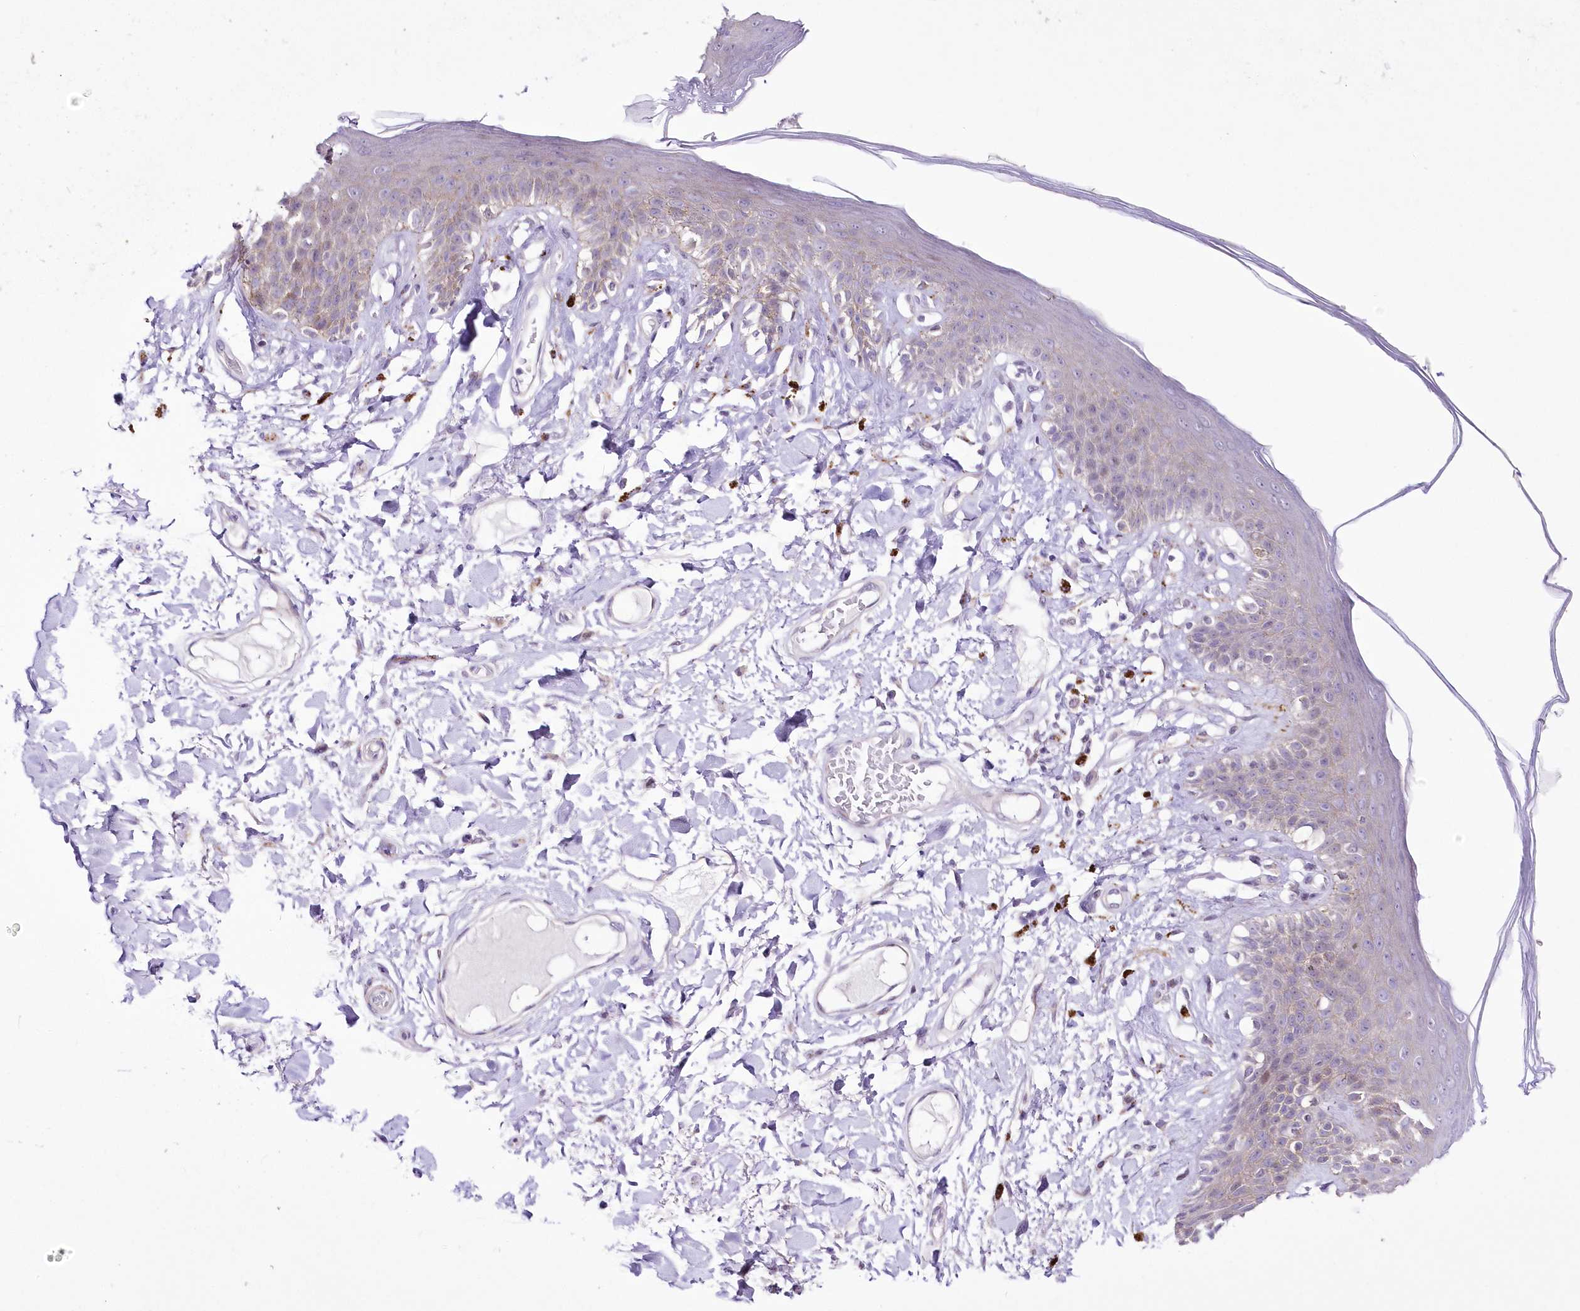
{"staining": {"intensity": "moderate", "quantity": "25%-75%", "location": "cytoplasmic/membranous"}, "tissue": "skin", "cell_type": "Epidermal cells", "image_type": "normal", "snomed": [{"axis": "morphology", "description": "Normal tissue, NOS"}, {"axis": "topography", "description": "Anal"}], "caption": "Moderate cytoplasmic/membranous expression is present in about 25%-75% of epidermal cells in unremarkable skin.", "gene": "FAM241B", "patient": {"sex": "female", "age": 78}}